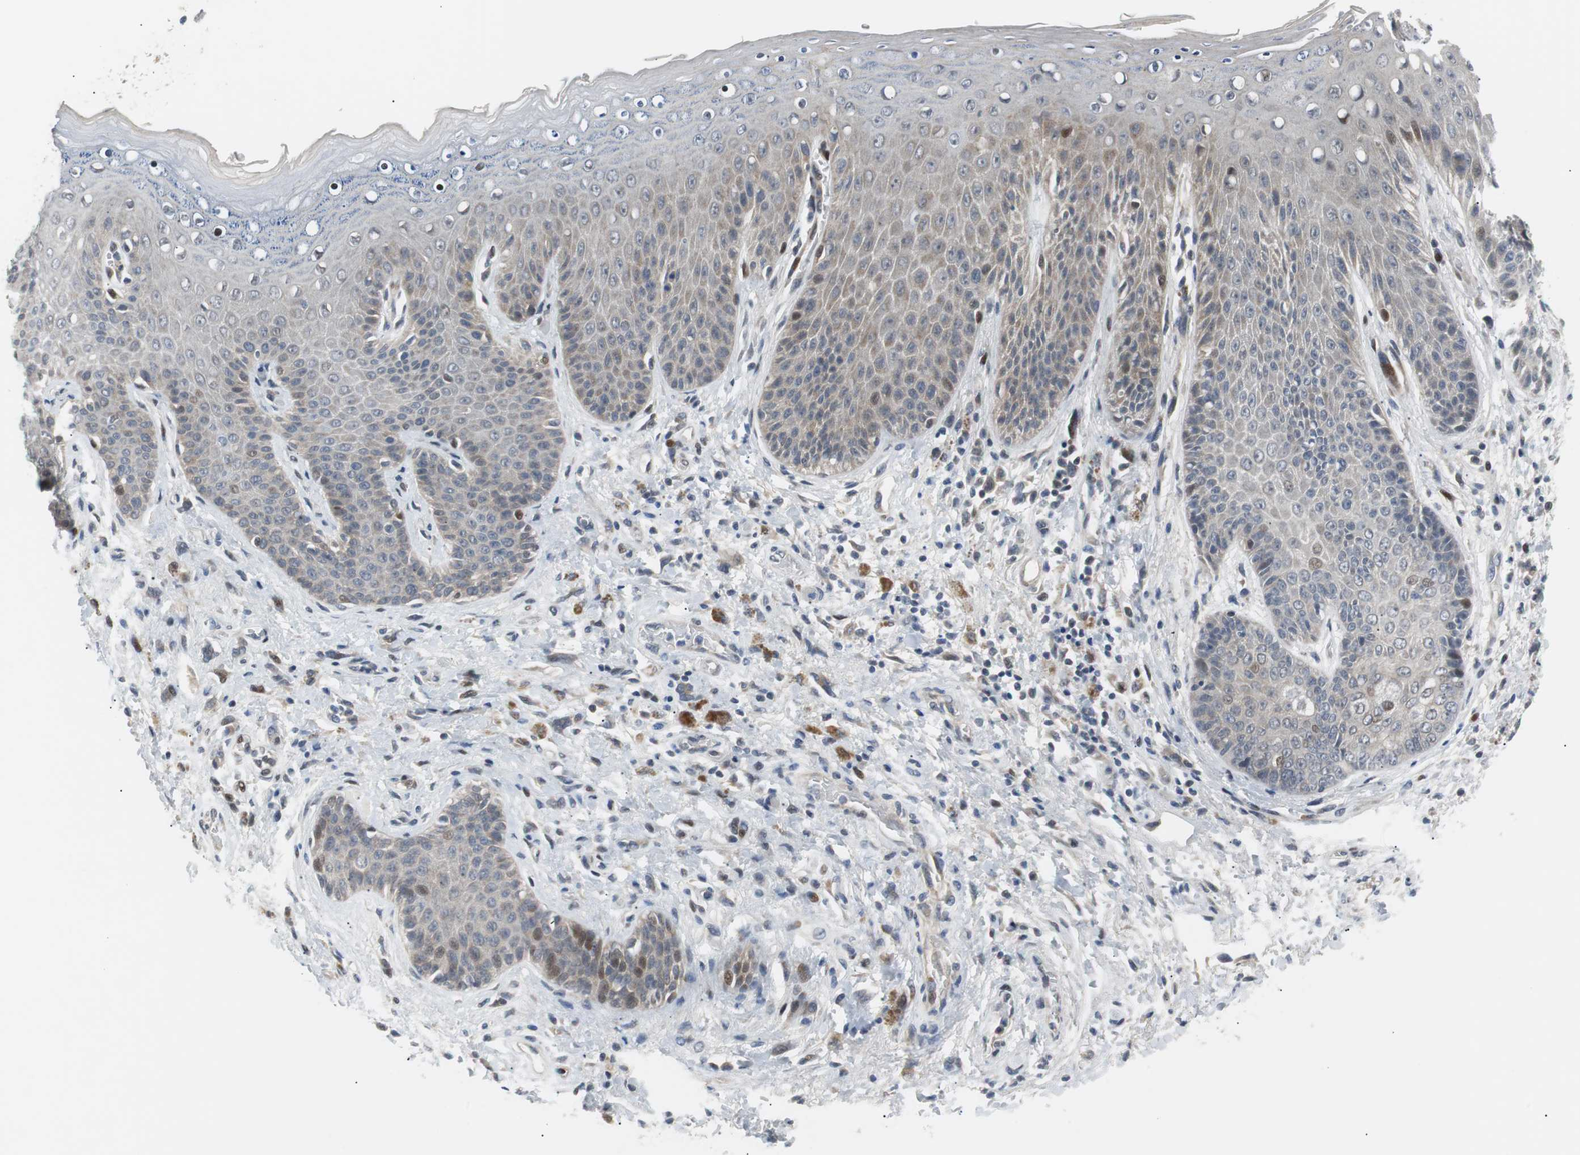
{"staining": {"intensity": "weak", "quantity": "25%-75%", "location": "cytoplasmic/membranous,nuclear"}, "tissue": "skin", "cell_type": "Epidermal cells", "image_type": "normal", "snomed": [{"axis": "morphology", "description": "Normal tissue, NOS"}, {"axis": "topography", "description": "Anal"}], "caption": "Immunohistochemical staining of normal human skin demonstrates low levels of weak cytoplasmic/membranous,nuclear positivity in approximately 25%-75% of epidermal cells.", "gene": "MAP2K4", "patient": {"sex": "female", "age": 46}}